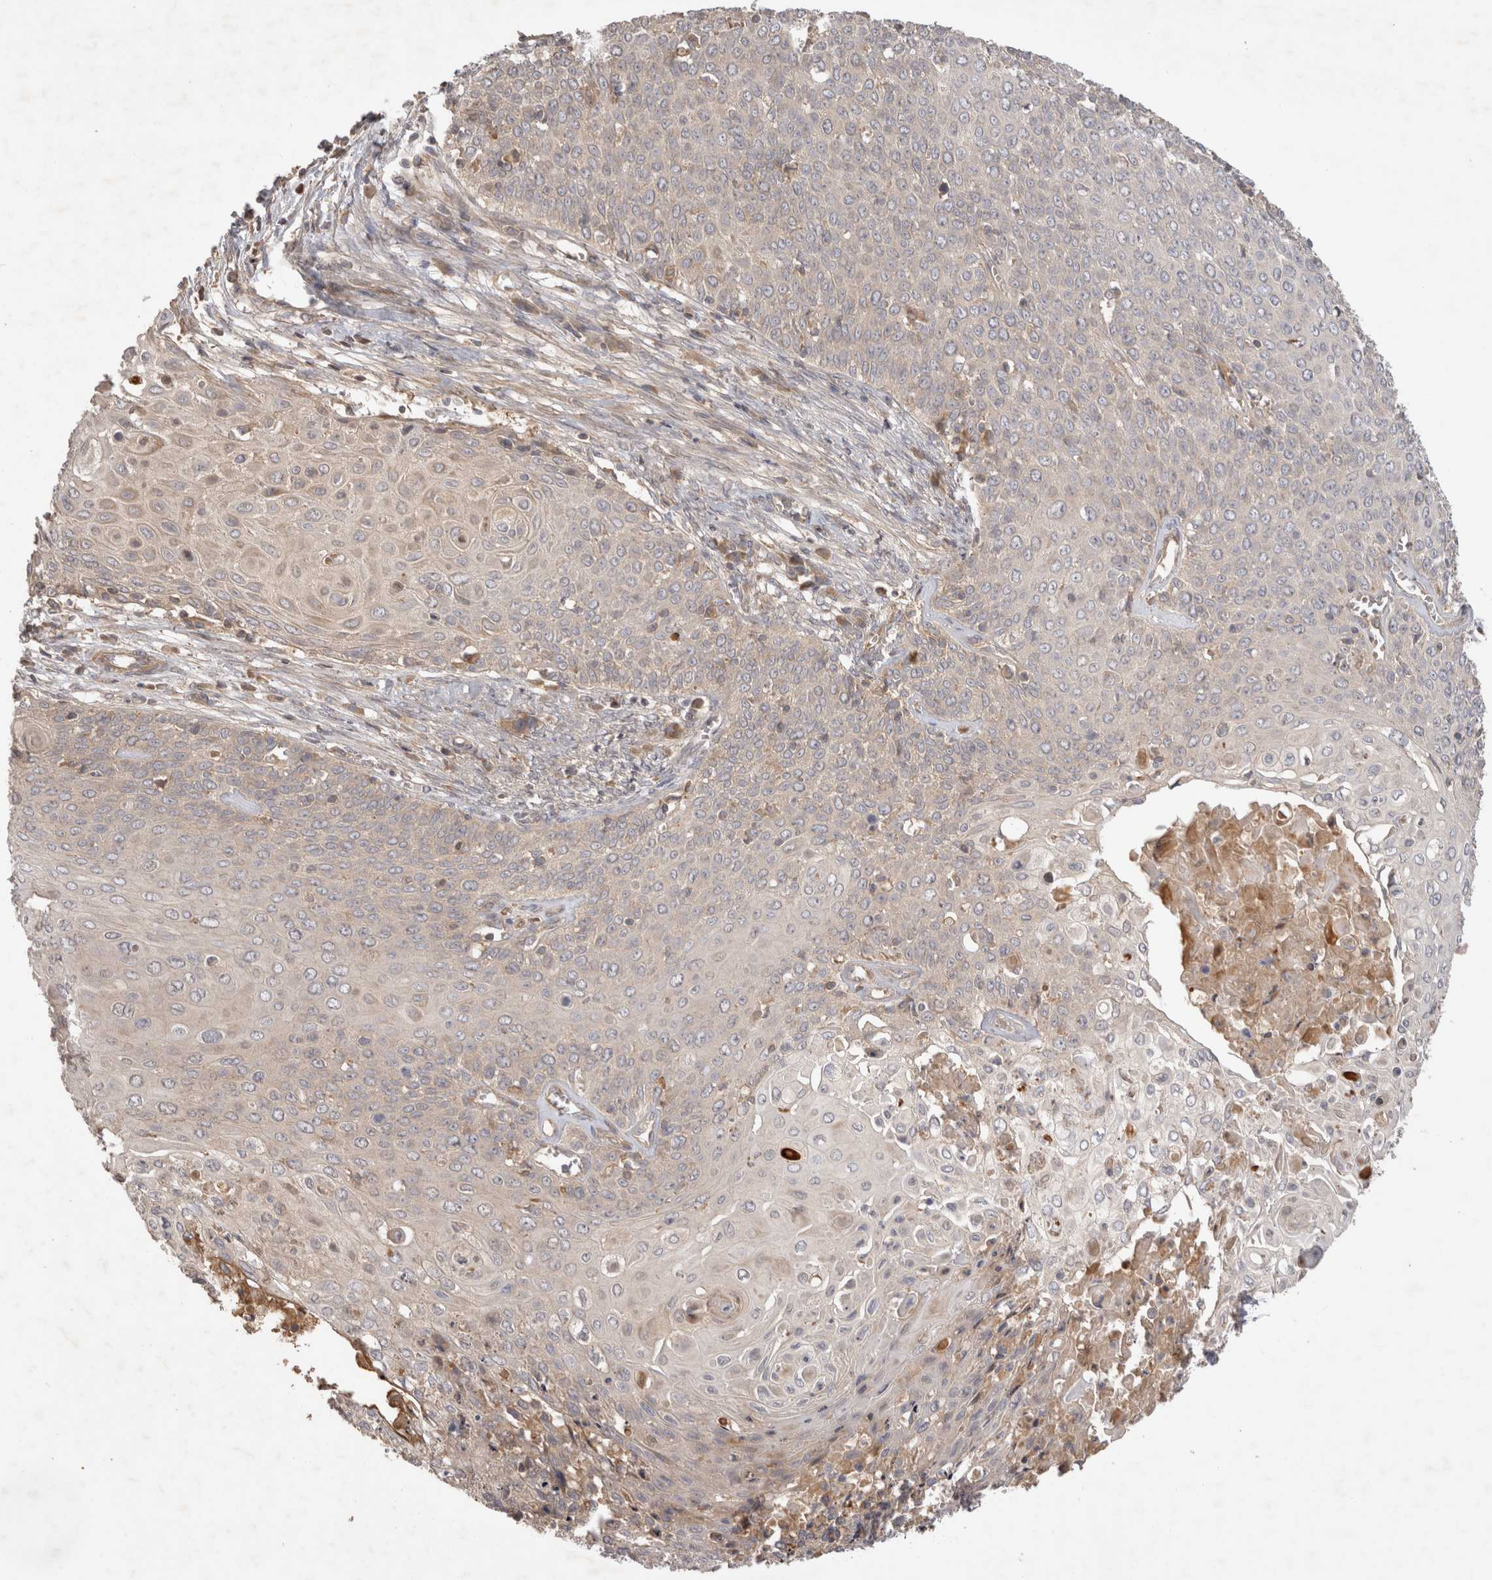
{"staining": {"intensity": "negative", "quantity": "none", "location": "none"}, "tissue": "cervical cancer", "cell_type": "Tumor cells", "image_type": "cancer", "snomed": [{"axis": "morphology", "description": "Squamous cell carcinoma, NOS"}, {"axis": "topography", "description": "Cervix"}], "caption": "High power microscopy photomicrograph of an immunohistochemistry (IHC) photomicrograph of cervical squamous cell carcinoma, revealing no significant expression in tumor cells. Brightfield microscopy of IHC stained with DAB (3,3'-diaminobenzidine) (brown) and hematoxylin (blue), captured at high magnification.", "gene": "PPP1R42", "patient": {"sex": "female", "age": 39}}